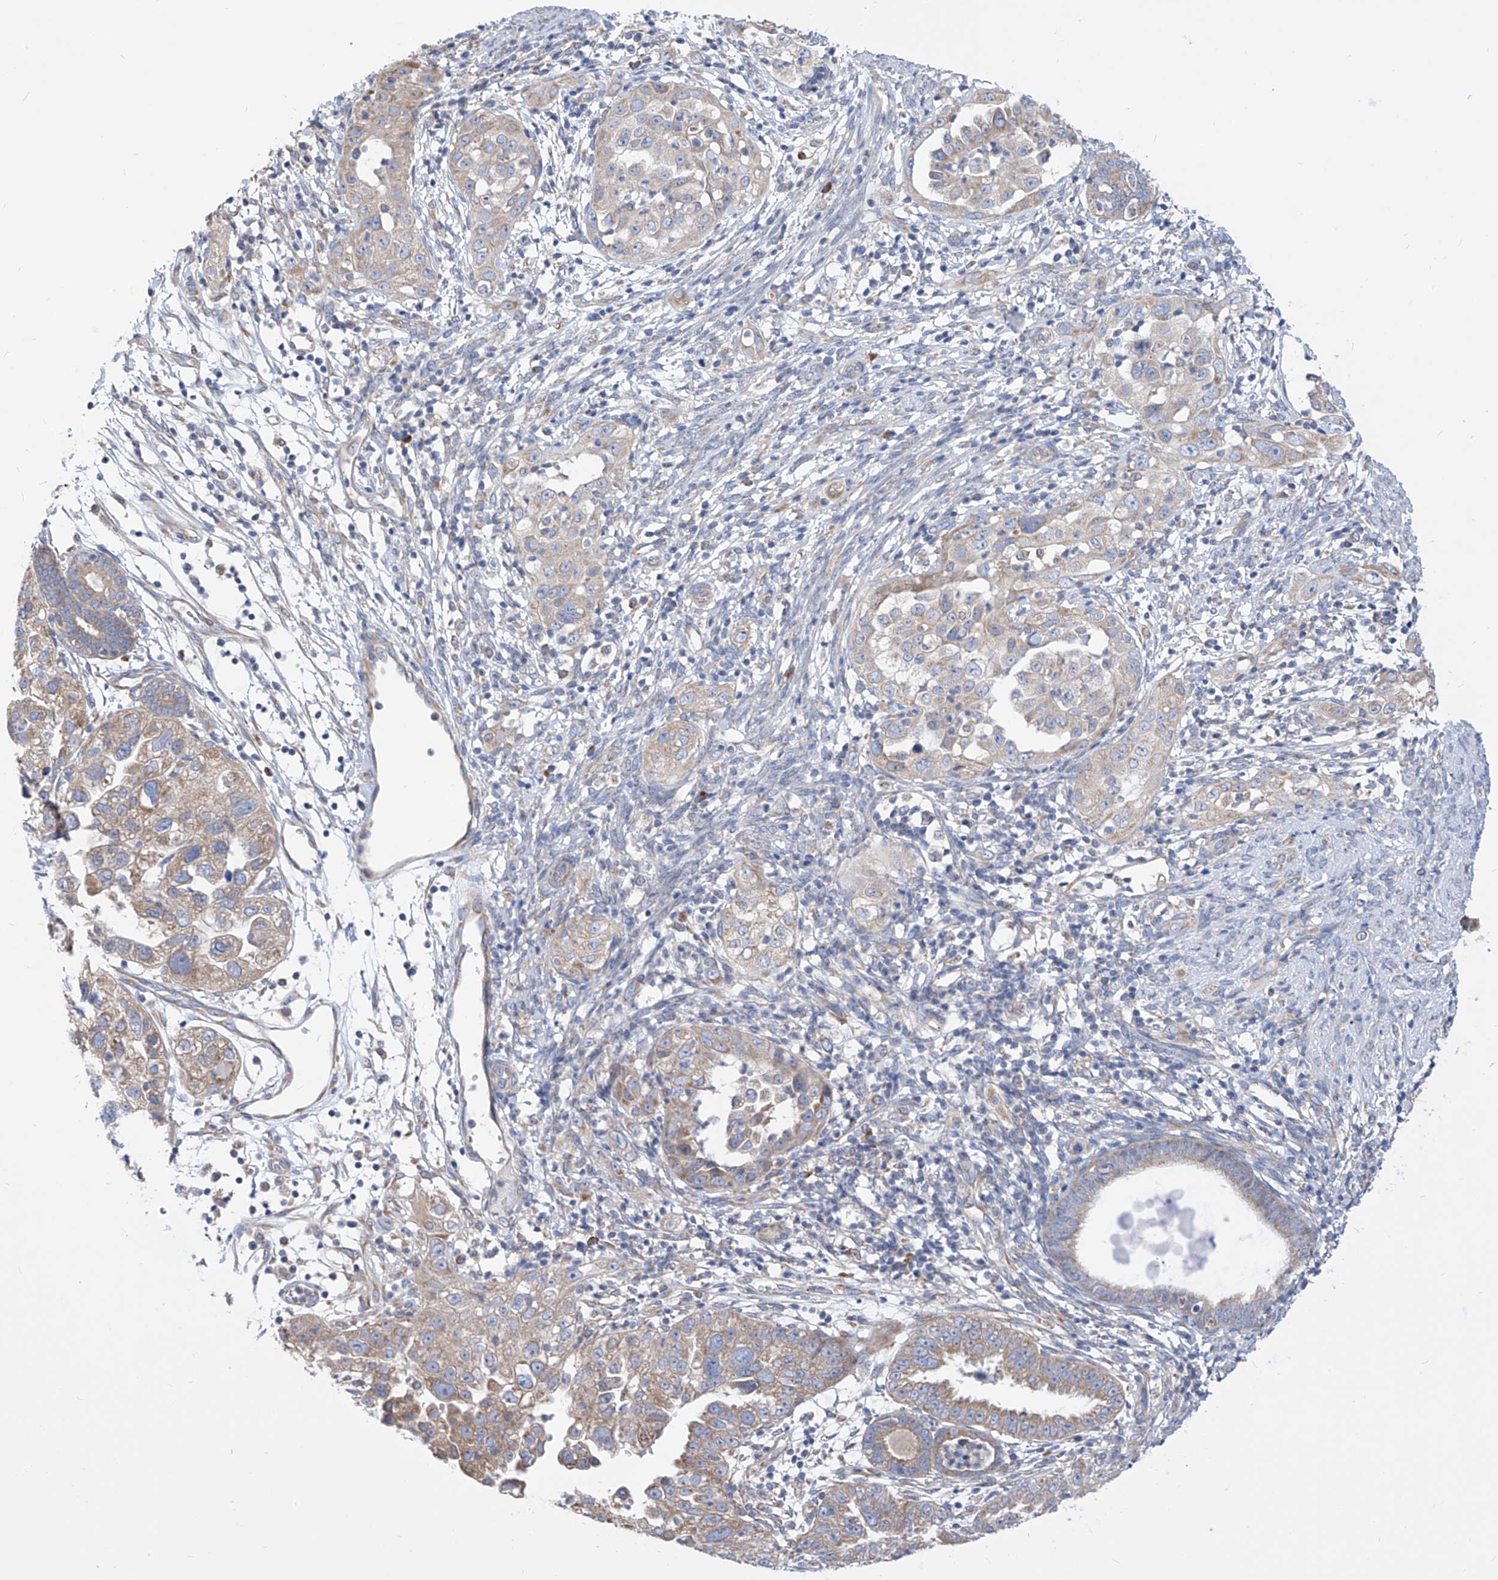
{"staining": {"intensity": "weak", "quantity": "25%-75%", "location": "cytoplasmic/membranous"}, "tissue": "endometrial cancer", "cell_type": "Tumor cells", "image_type": "cancer", "snomed": [{"axis": "morphology", "description": "Adenocarcinoma, NOS"}, {"axis": "topography", "description": "Endometrium"}], "caption": "A brown stain highlights weak cytoplasmic/membranous staining of a protein in adenocarcinoma (endometrial) tumor cells.", "gene": "UFL1", "patient": {"sex": "female", "age": 85}}